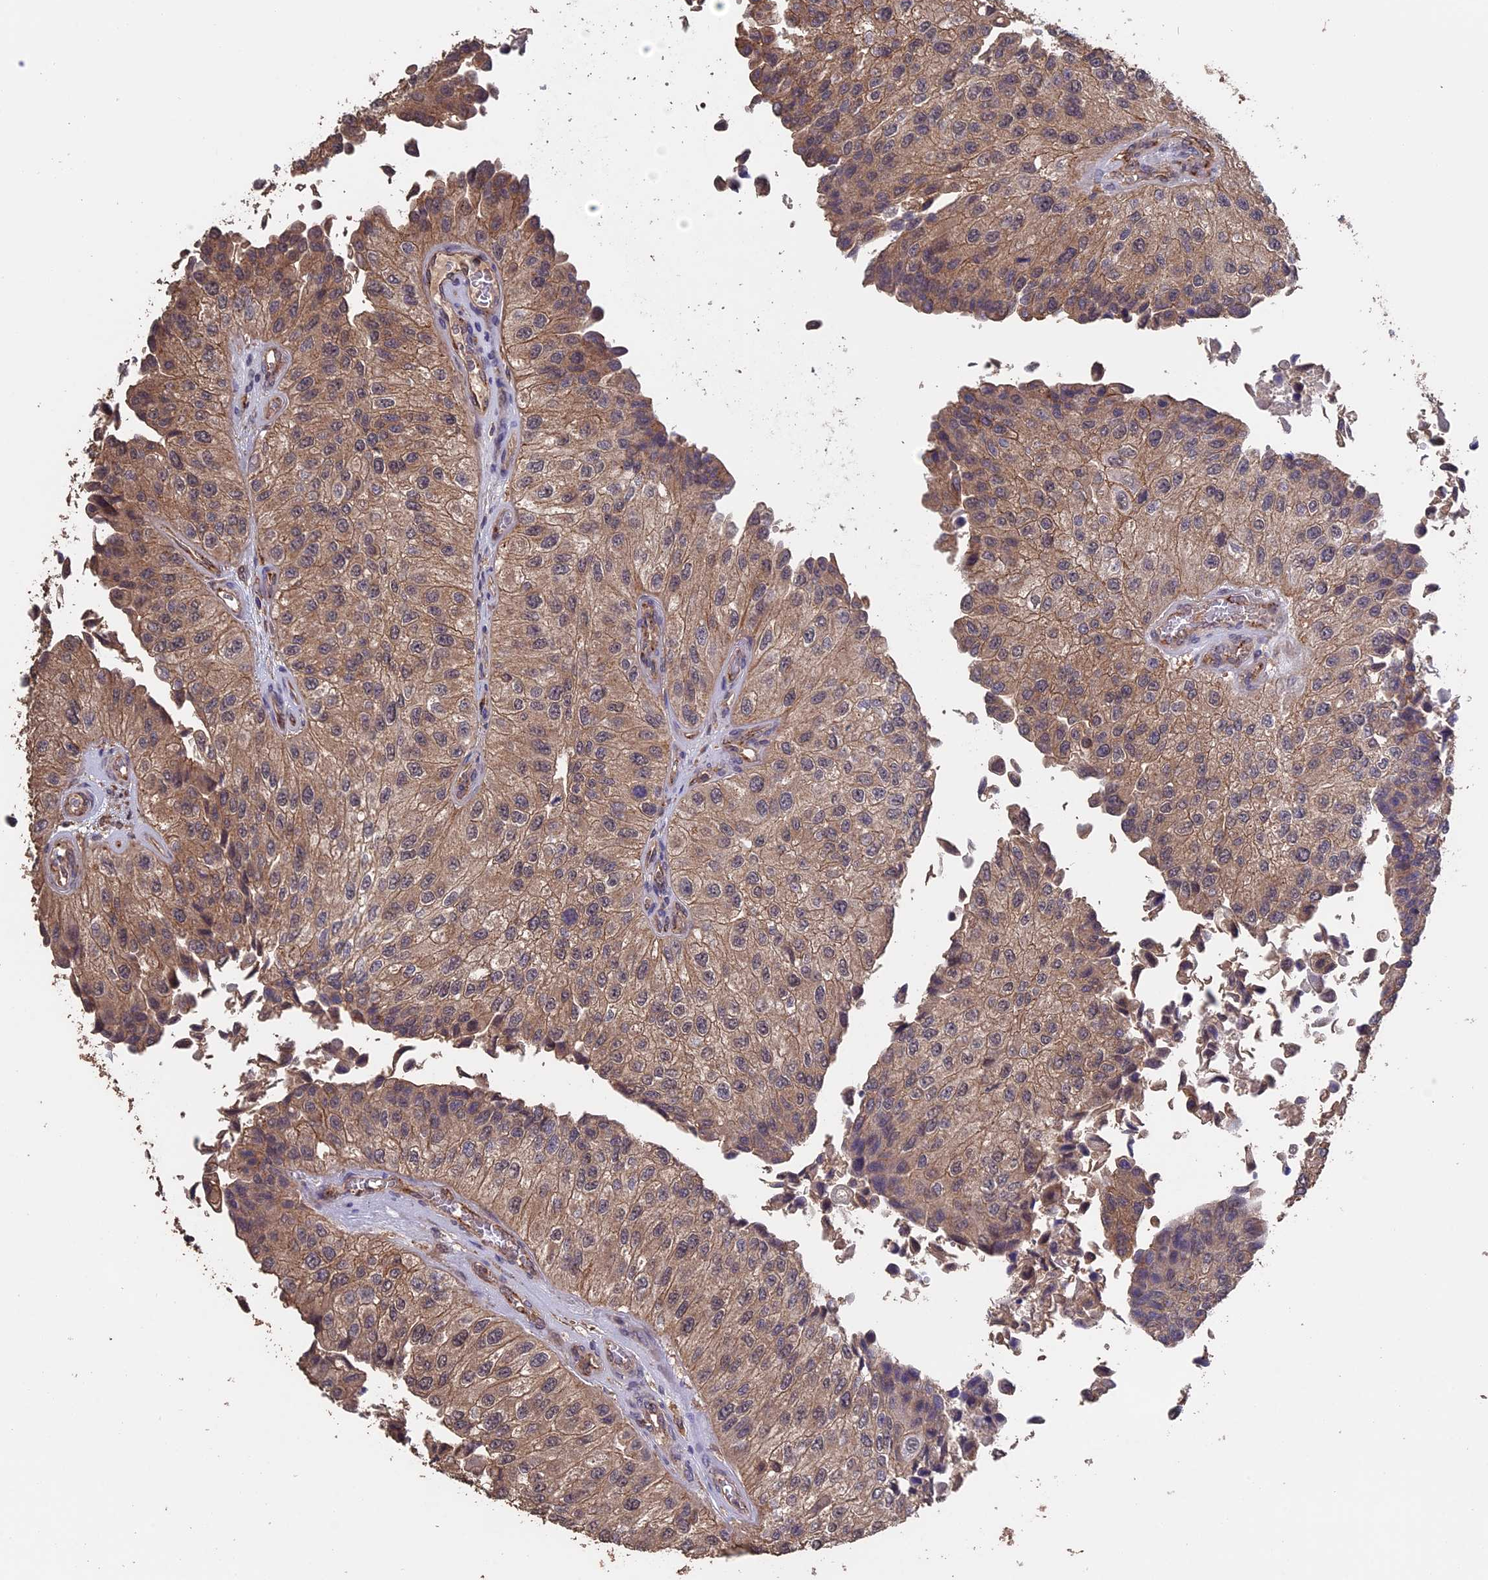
{"staining": {"intensity": "moderate", "quantity": ">75%", "location": "cytoplasmic/membranous"}, "tissue": "urothelial cancer", "cell_type": "Tumor cells", "image_type": "cancer", "snomed": [{"axis": "morphology", "description": "Urothelial carcinoma, High grade"}, {"axis": "topography", "description": "Kidney"}, {"axis": "topography", "description": "Urinary bladder"}], "caption": "About >75% of tumor cells in high-grade urothelial carcinoma display moderate cytoplasmic/membranous protein staining as visualized by brown immunohistochemical staining.", "gene": "PIGQ", "patient": {"sex": "male", "age": 77}}